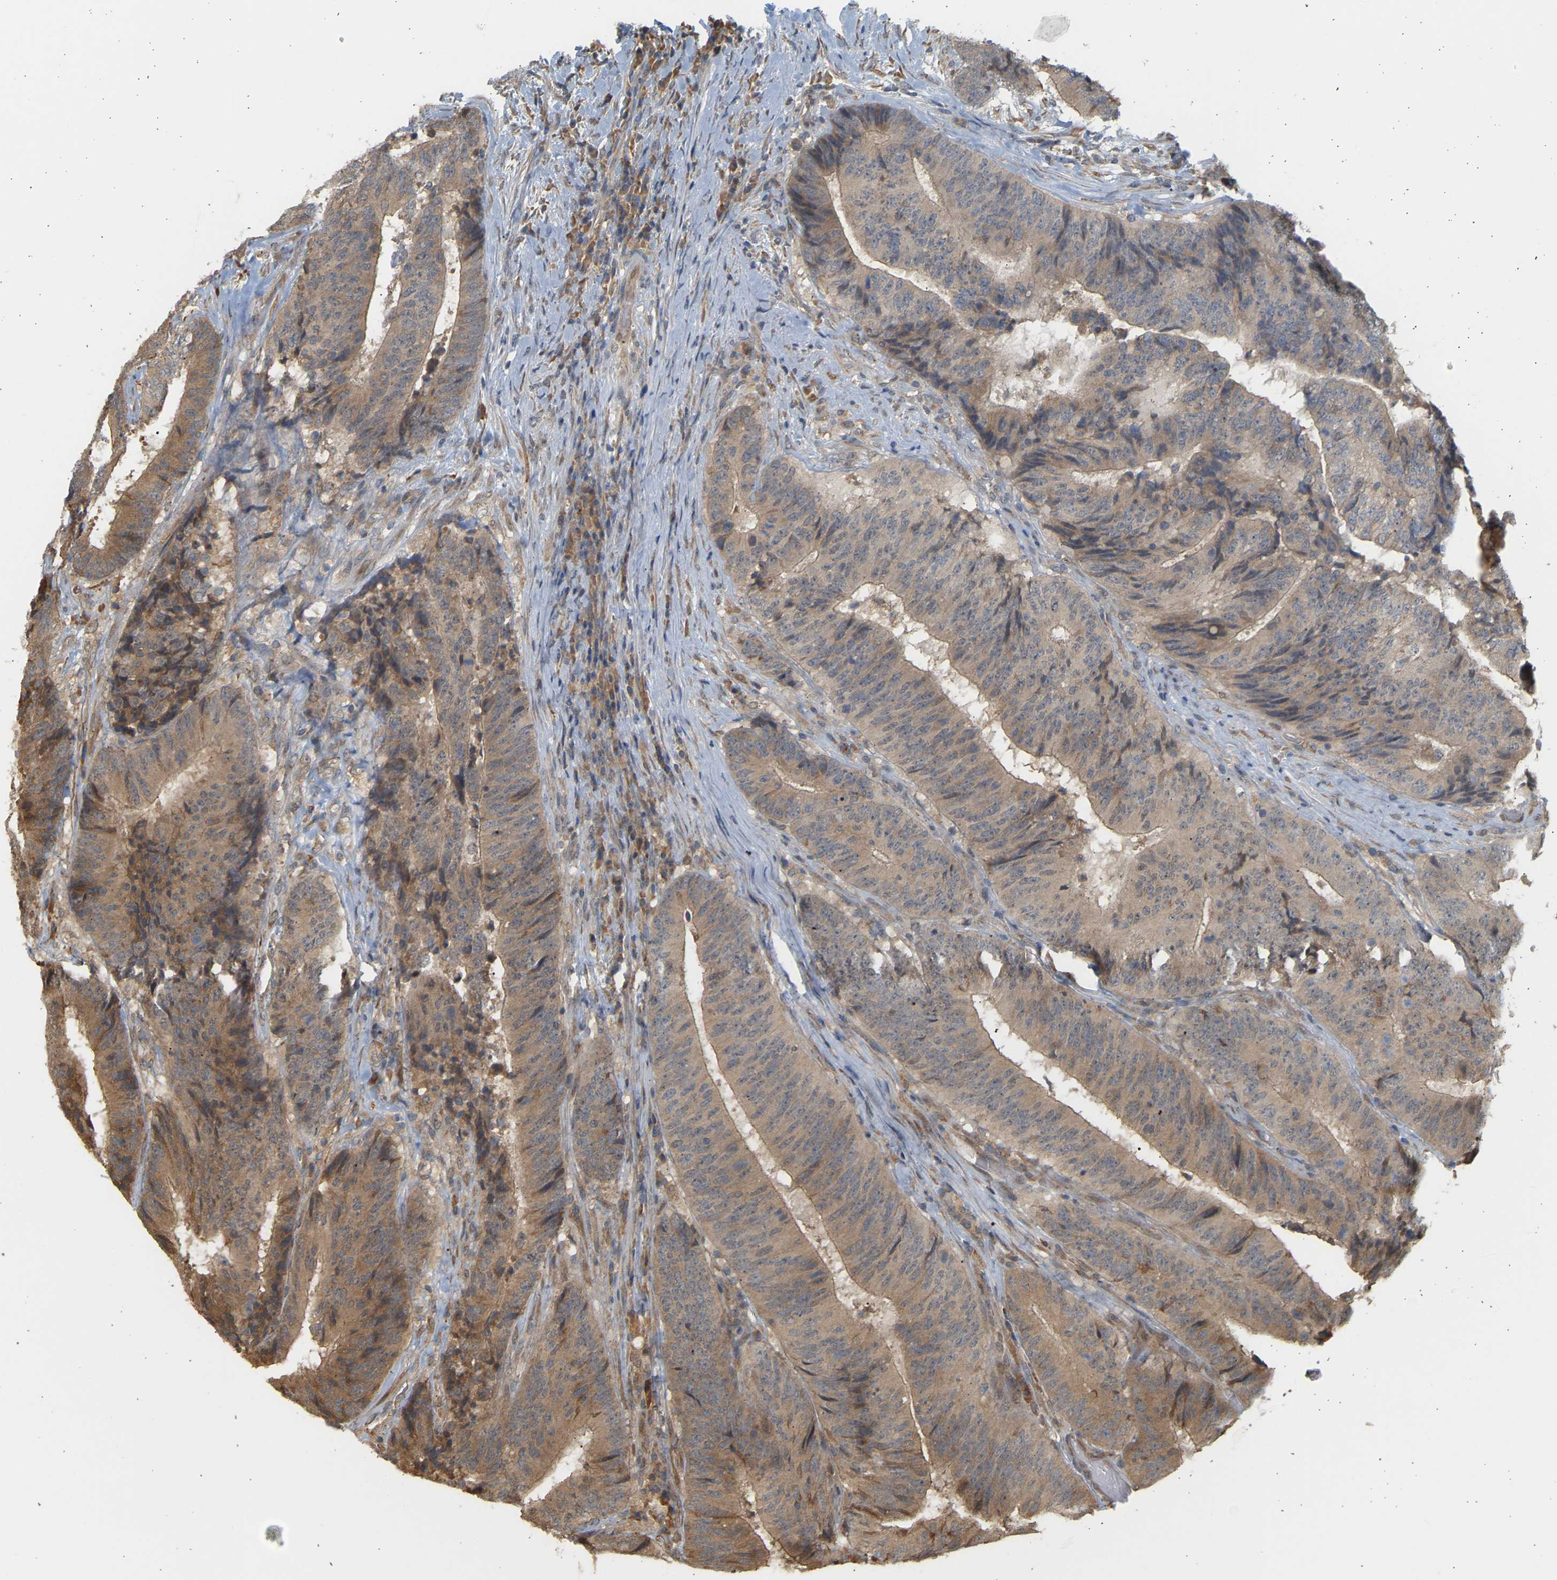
{"staining": {"intensity": "moderate", "quantity": ">75%", "location": "cytoplasmic/membranous"}, "tissue": "colorectal cancer", "cell_type": "Tumor cells", "image_type": "cancer", "snomed": [{"axis": "morphology", "description": "Adenocarcinoma, NOS"}, {"axis": "topography", "description": "Rectum"}], "caption": "Colorectal cancer stained with immunohistochemistry displays moderate cytoplasmic/membranous positivity in about >75% of tumor cells.", "gene": "B4GALT6", "patient": {"sex": "male", "age": 72}}